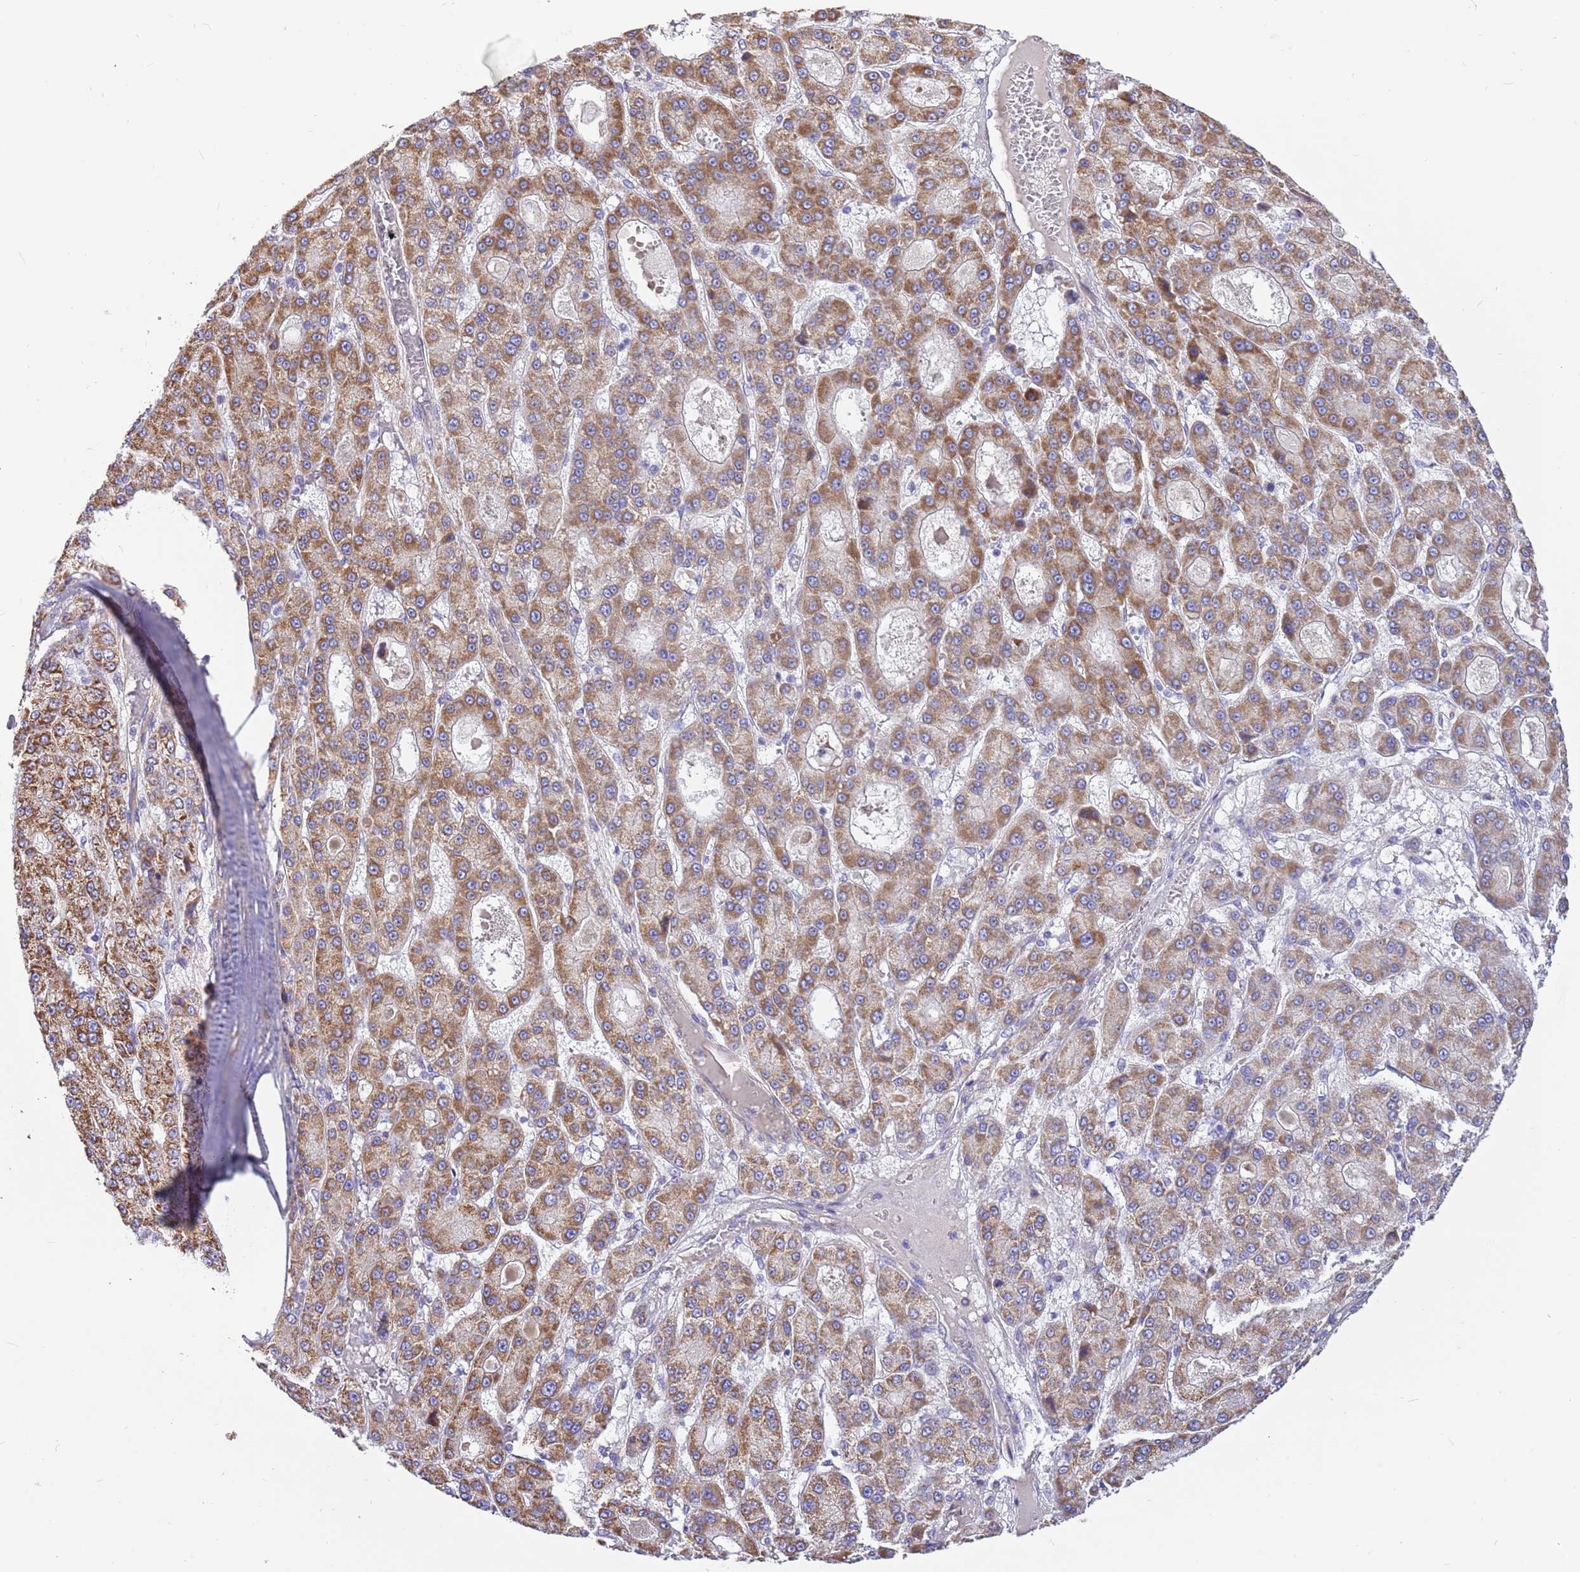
{"staining": {"intensity": "moderate", "quantity": ">75%", "location": "cytoplasmic/membranous"}, "tissue": "liver cancer", "cell_type": "Tumor cells", "image_type": "cancer", "snomed": [{"axis": "morphology", "description": "Carcinoma, Hepatocellular, NOS"}, {"axis": "topography", "description": "Liver"}], "caption": "Liver cancer stained with DAB (3,3'-diaminobenzidine) IHC demonstrates medium levels of moderate cytoplasmic/membranous expression in about >75% of tumor cells.", "gene": "SERINC3", "patient": {"sex": "male", "age": 70}}